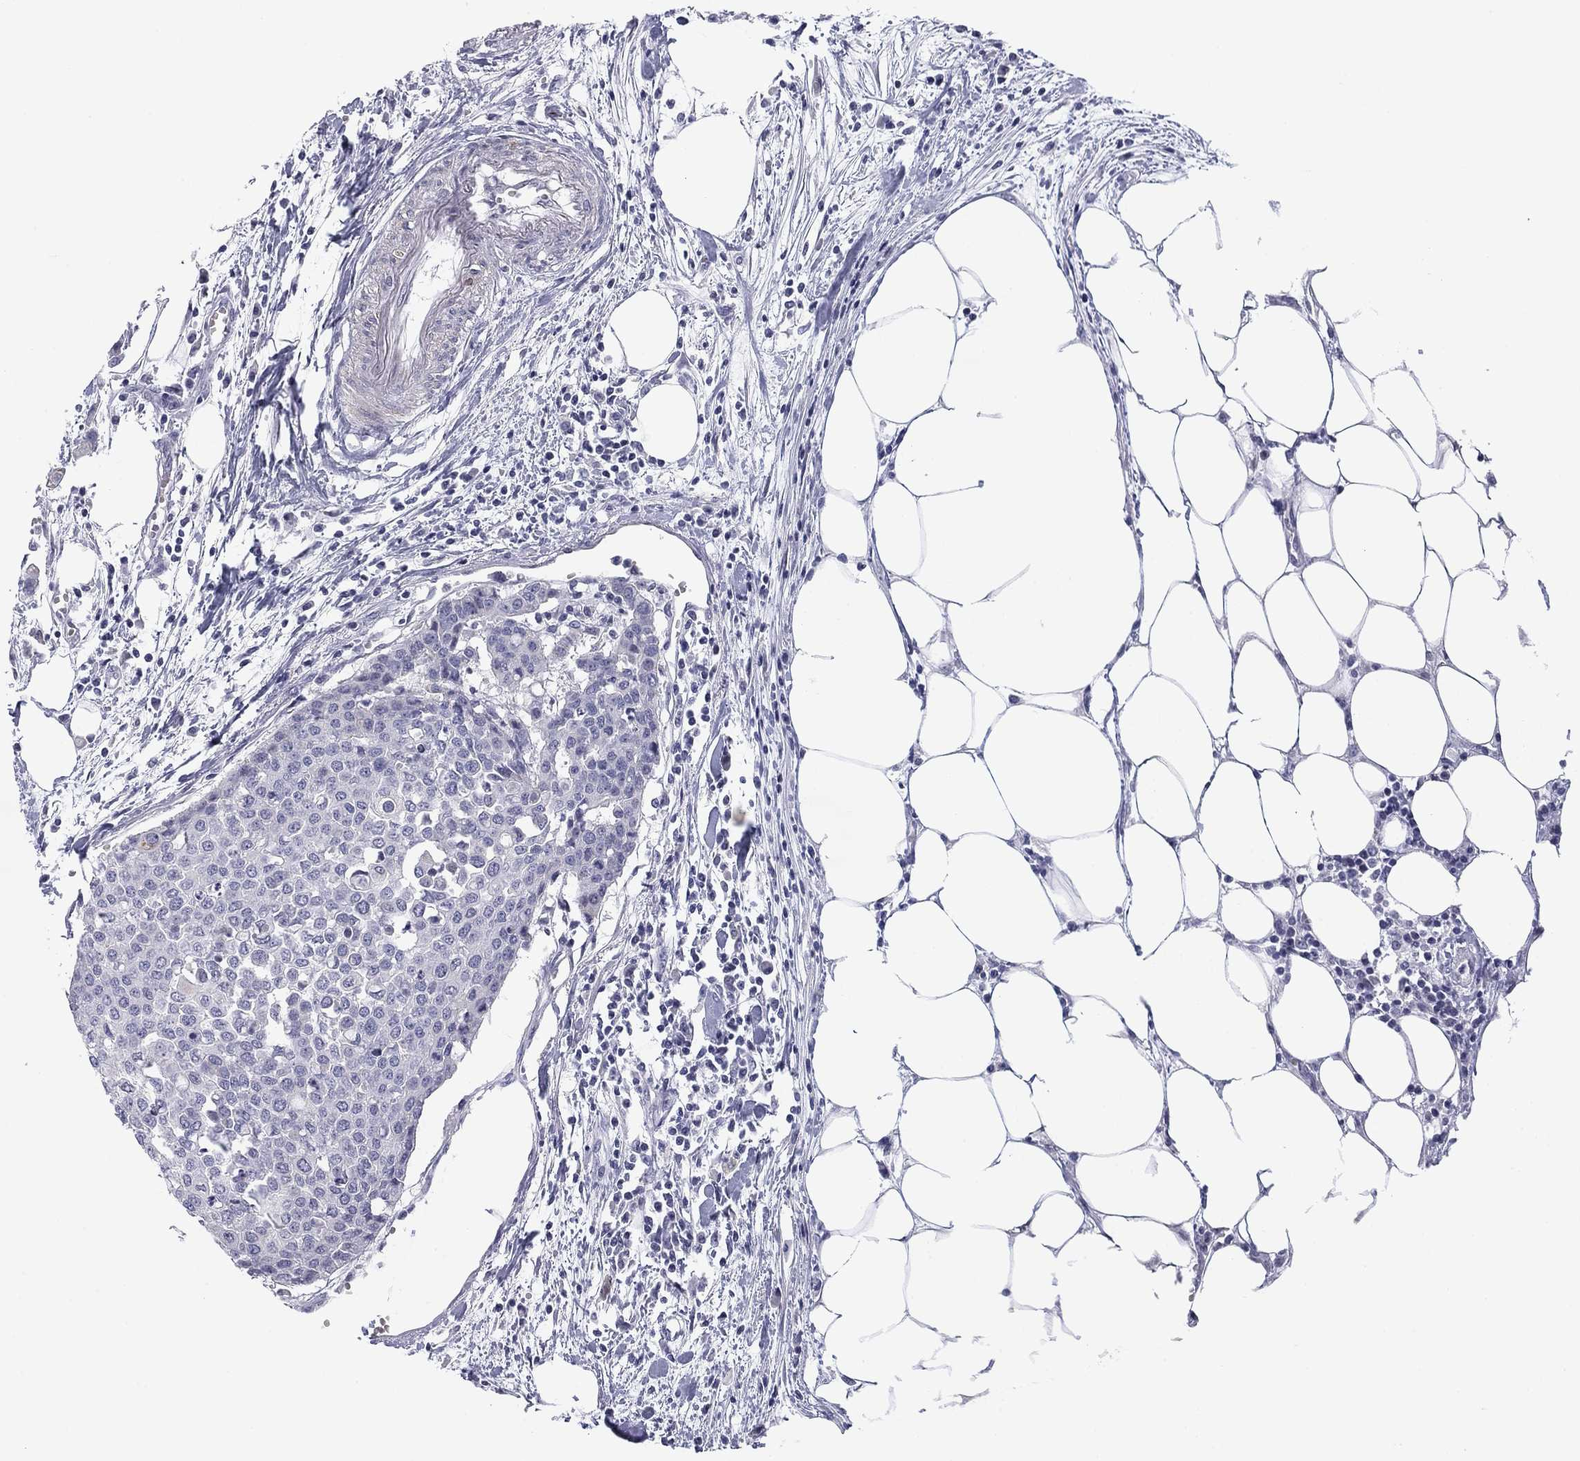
{"staining": {"intensity": "negative", "quantity": "none", "location": "none"}, "tissue": "carcinoid", "cell_type": "Tumor cells", "image_type": "cancer", "snomed": [{"axis": "morphology", "description": "Carcinoid, malignant, NOS"}, {"axis": "topography", "description": "Colon"}], "caption": "A histopathology image of carcinoid (malignant) stained for a protein demonstrates no brown staining in tumor cells.", "gene": "PRPH", "patient": {"sex": "male", "age": 81}}